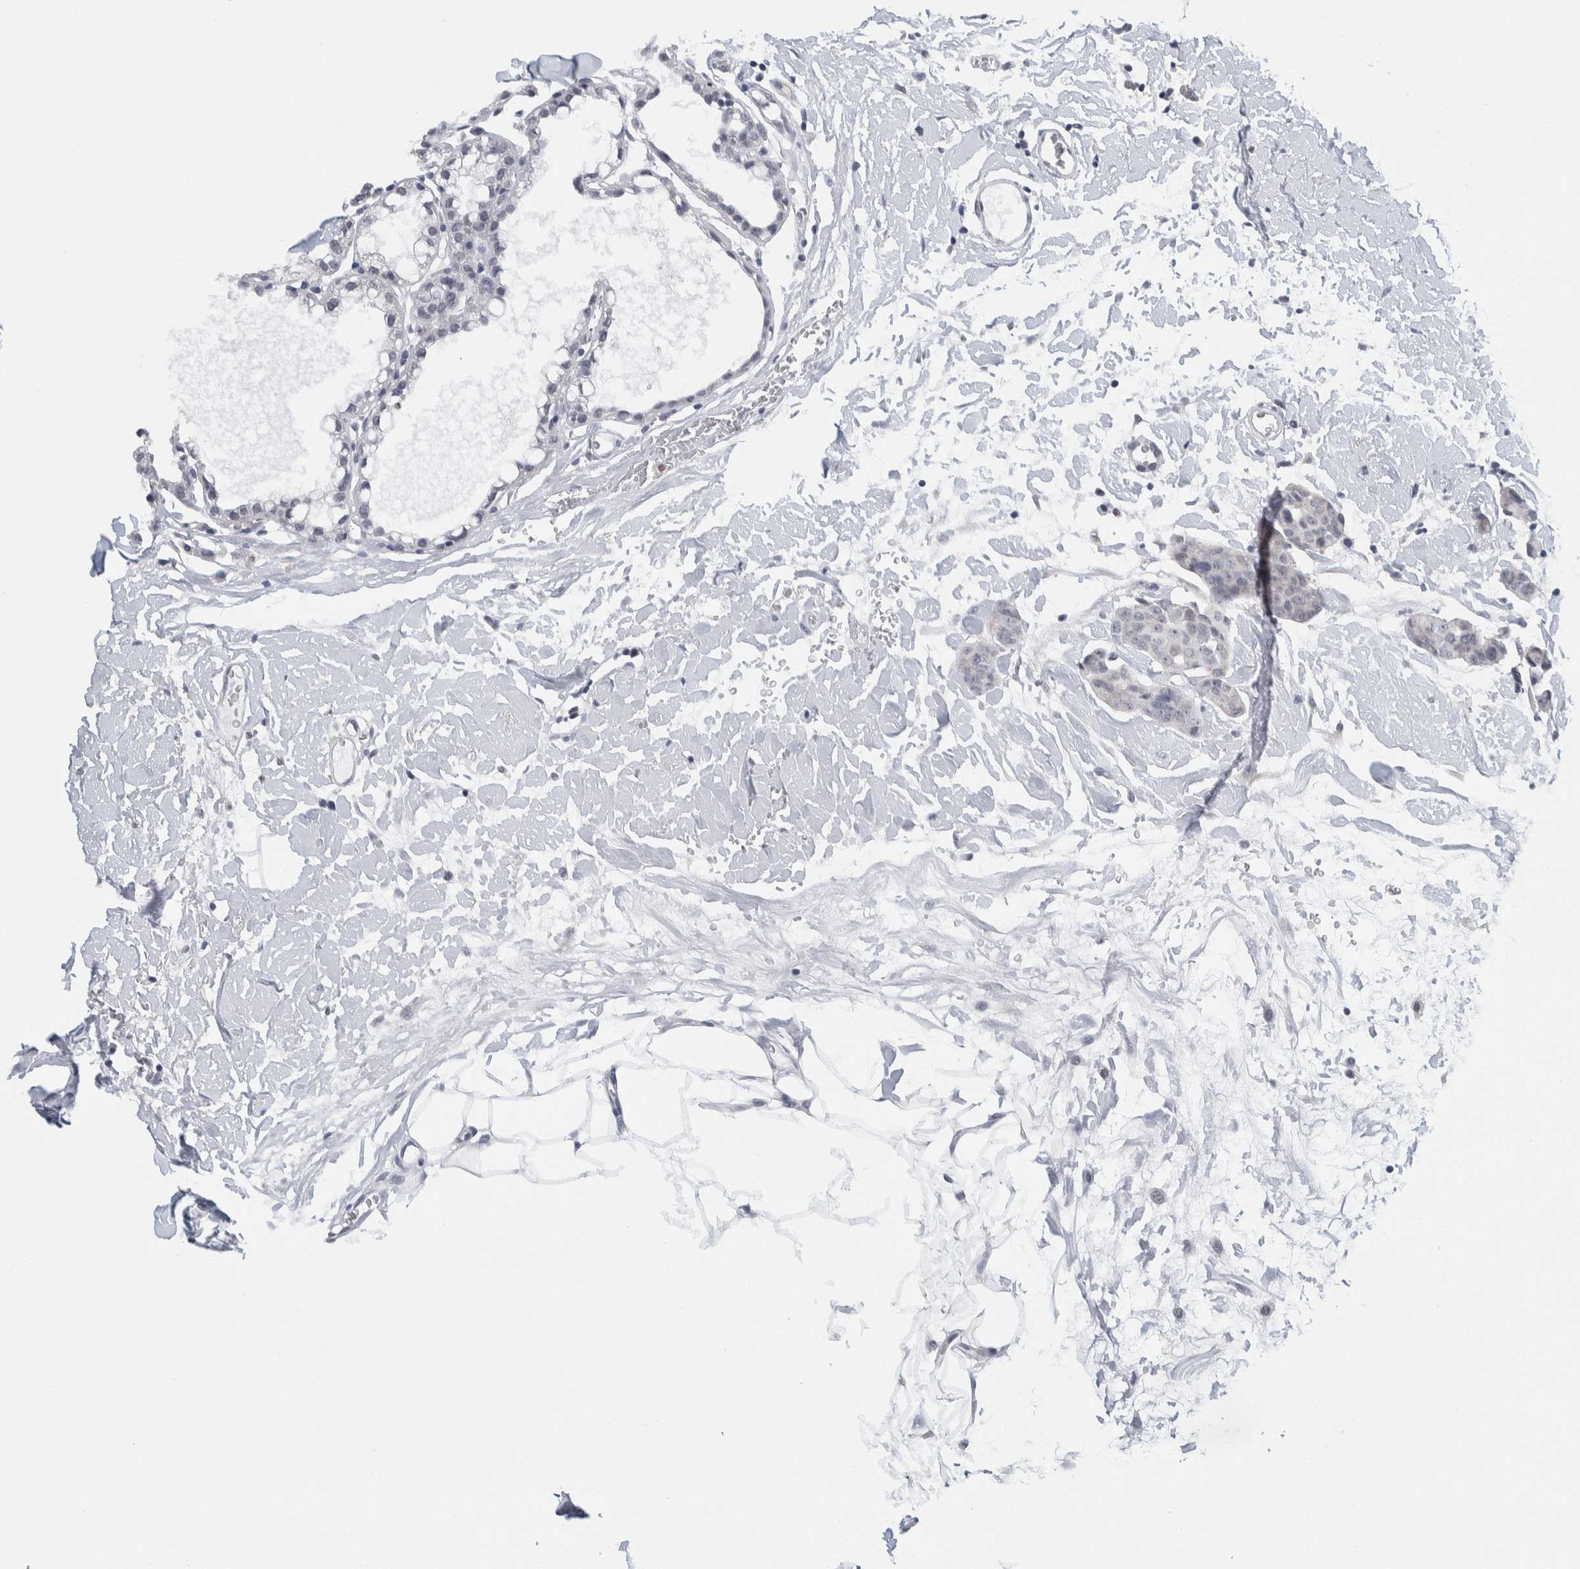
{"staining": {"intensity": "negative", "quantity": "none", "location": "none"}, "tissue": "breast cancer", "cell_type": "Tumor cells", "image_type": "cancer", "snomed": [{"axis": "morphology", "description": "Normal tissue, NOS"}, {"axis": "morphology", "description": "Duct carcinoma"}, {"axis": "topography", "description": "Breast"}], "caption": "Breast infiltrating ductal carcinoma was stained to show a protein in brown. There is no significant expression in tumor cells.", "gene": "NEUROD1", "patient": {"sex": "female", "age": 40}}